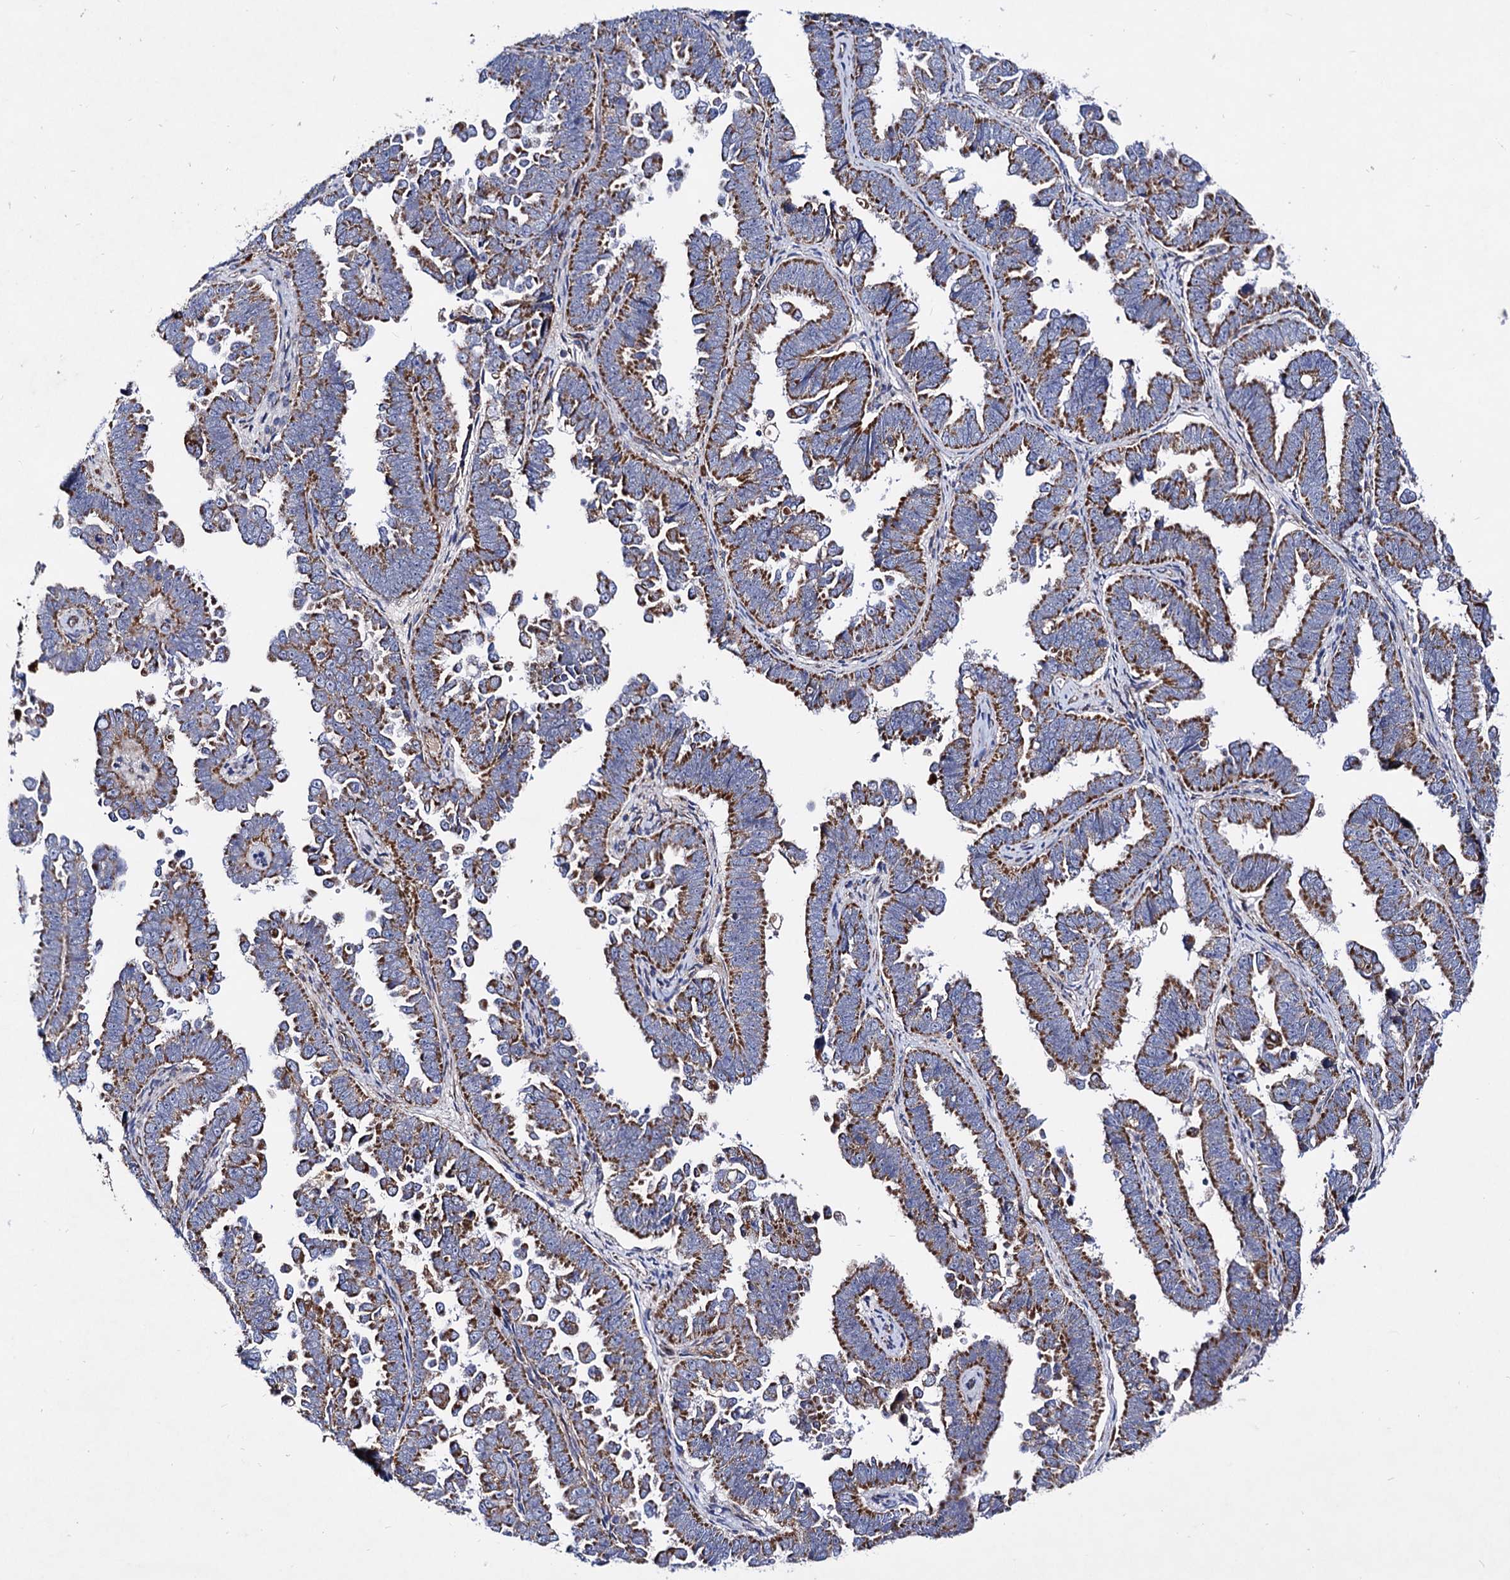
{"staining": {"intensity": "moderate", "quantity": ">75%", "location": "cytoplasmic/membranous"}, "tissue": "endometrial cancer", "cell_type": "Tumor cells", "image_type": "cancer", "snomed": [{"axis": "morphology", "description": "Adenocarcinoma, NOS"}, {"axis": "topography", "description": "Endometrium"}], "caption": "Immunohistochemical staining of adenocarcinoma (endometrial) reveals medium levels of moderate cytoplasmic/membranous positivity in approximately >75% of tumor cells.", "gene": "ACAD9", "patient": {"sex": "female", "age": 75}}